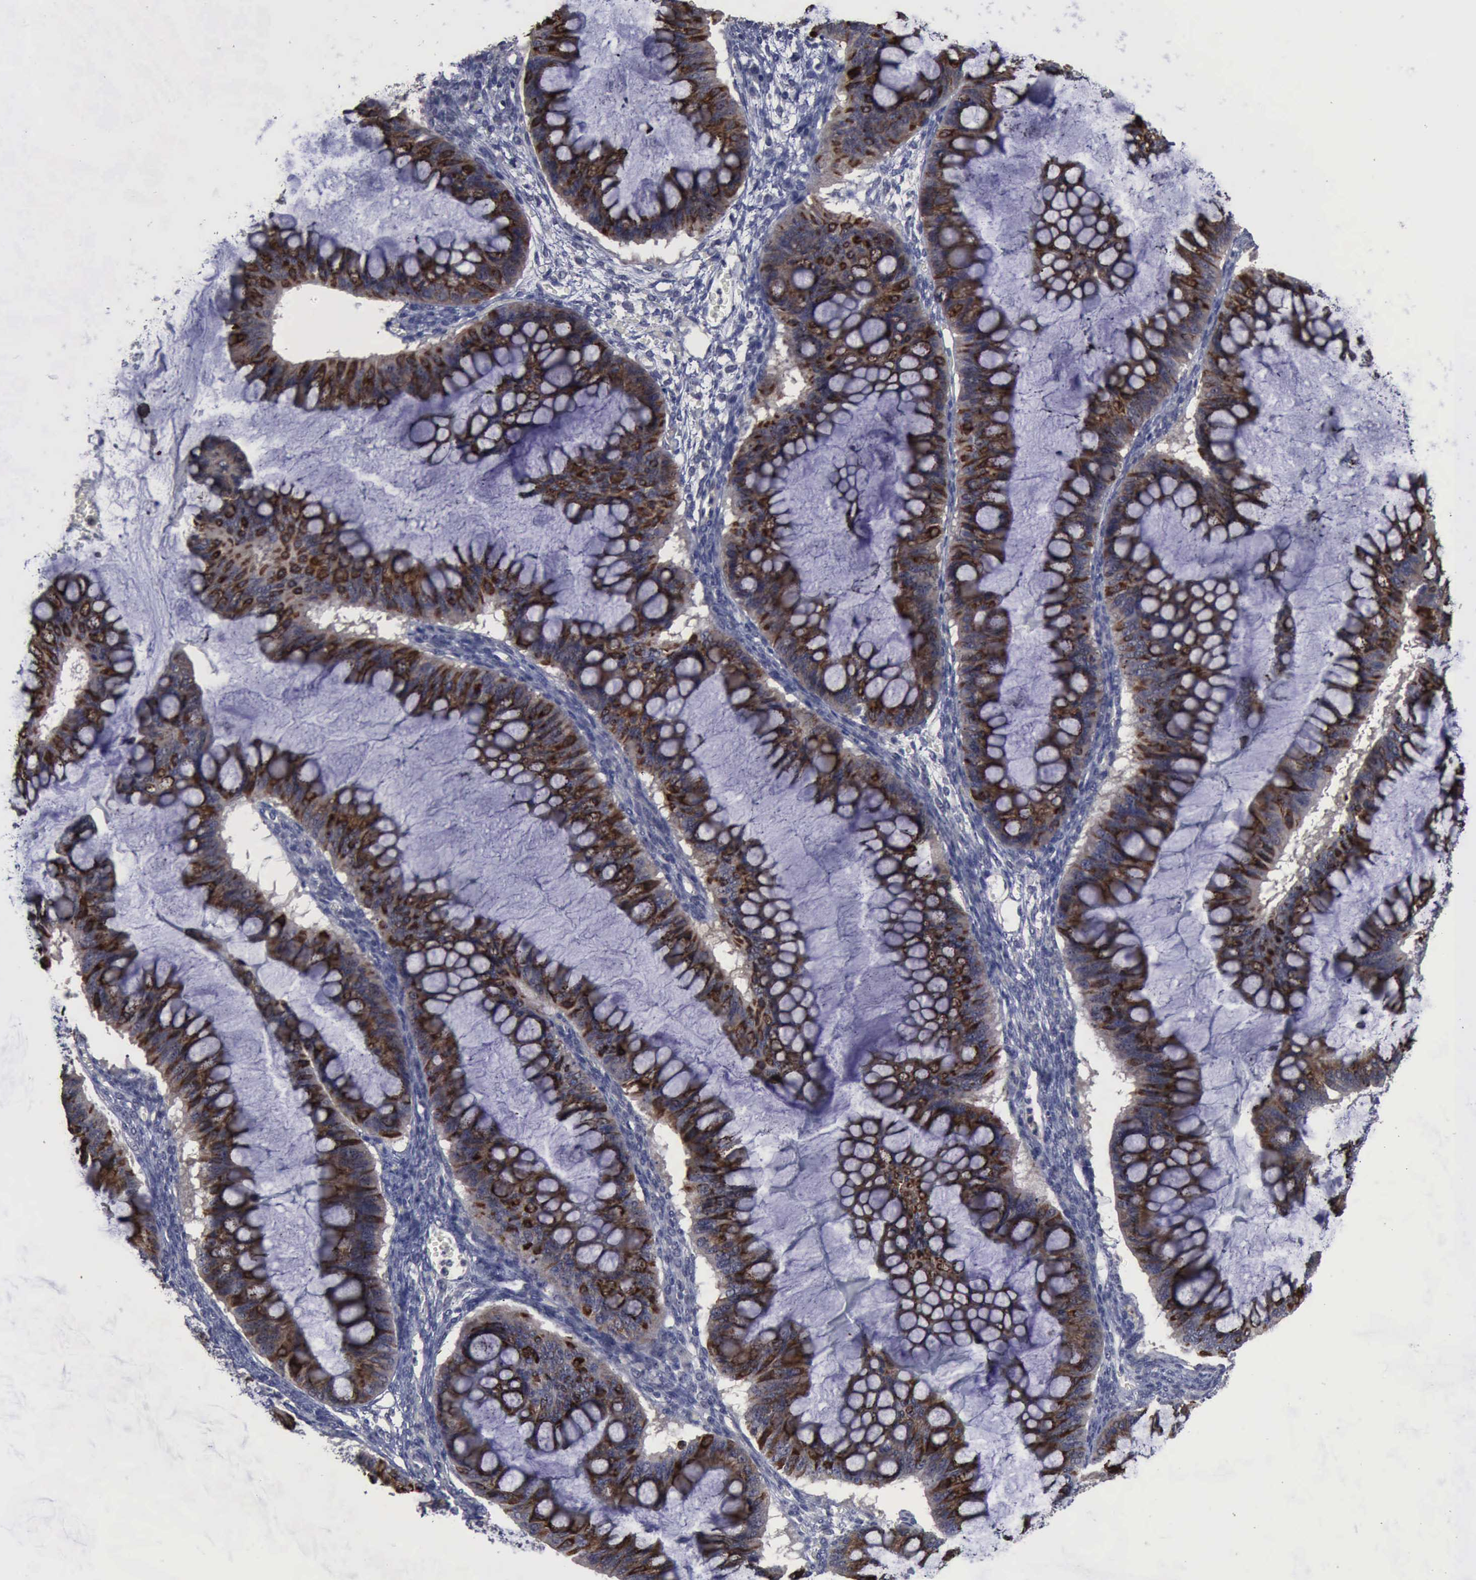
{"staining": {"intensity": "strong", "quantity": ">75%", "location": "cytoplasmic/membranous"}, "tissue": "ovarian cancer", "cell_type": "Tumor cells", "image_type": "cancer", "snomed": [{"axis": "morphology", "description": "Cystadenocarcinoma, mucinous, NOS"}, {"axis": "topography", "description": "Ovary"}], "caption": "A photomicrograph of ovarian cancer stained for a protein shows strong cytoplasmic/membranous brown staining in tumor cells.", "gene": "CRKL", "patient": {"sex": "female", "age": 73}}